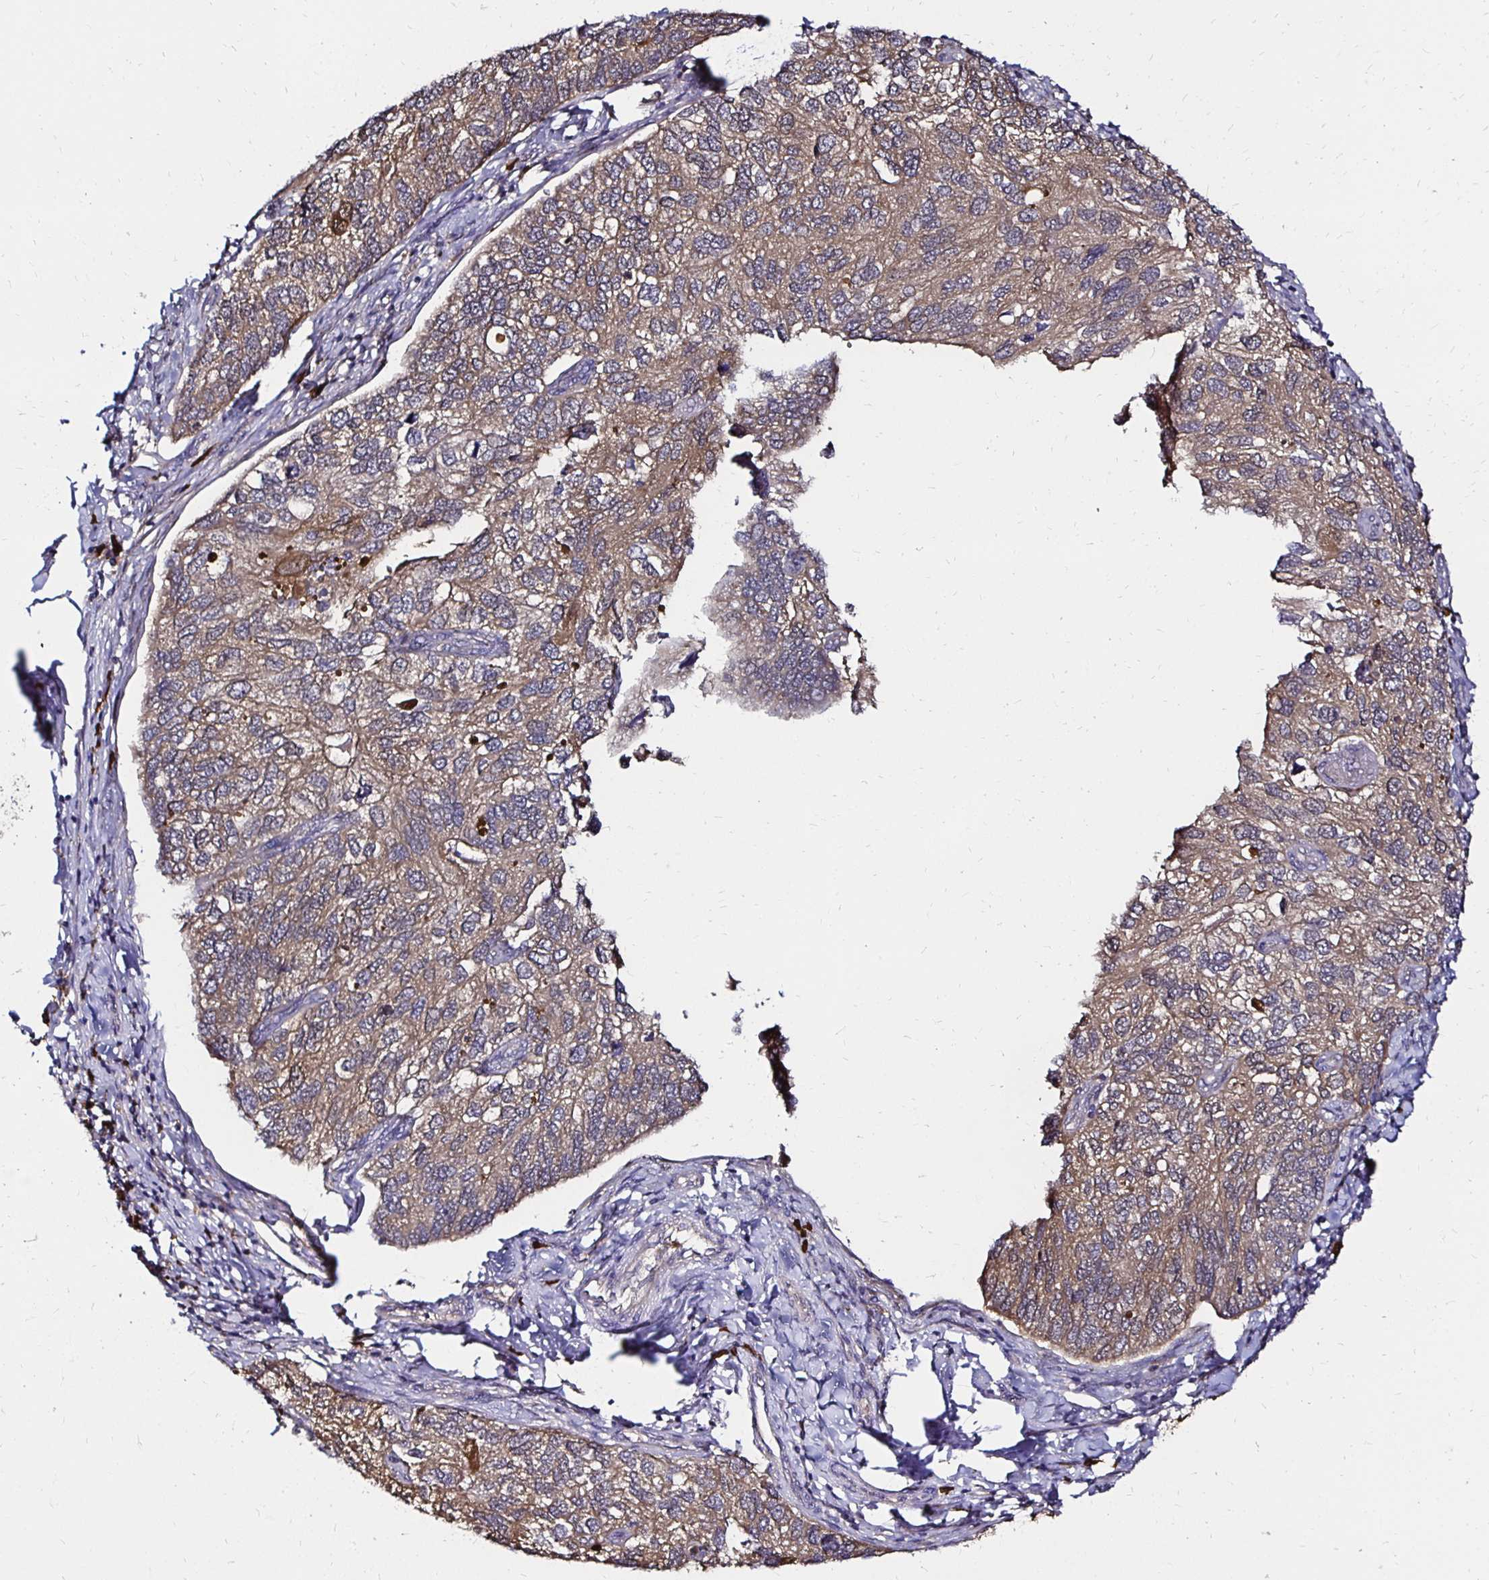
{"staining": {"intensity": "weak", "quantity": "25%-75%", "location": "cytoplasmic/membranous"}, "tissue": "endometrial cancer", "cell_type": "Tumor cells", "image_type": "cancer", "snomed": [{"axis": "morphology", "description": "Carcinoma, NOS"}, {"axis": "topography", "description": "Uterus"}], "caption": "IHC image of carcinoma (endometrial) stained for a protein (brown), which exhibits low levels of weak cytoplasmic/membranous expression in about 25%-75% of tumor cells.", "gene": "TXN", "patient": {"sex": "female", "age": 76}}